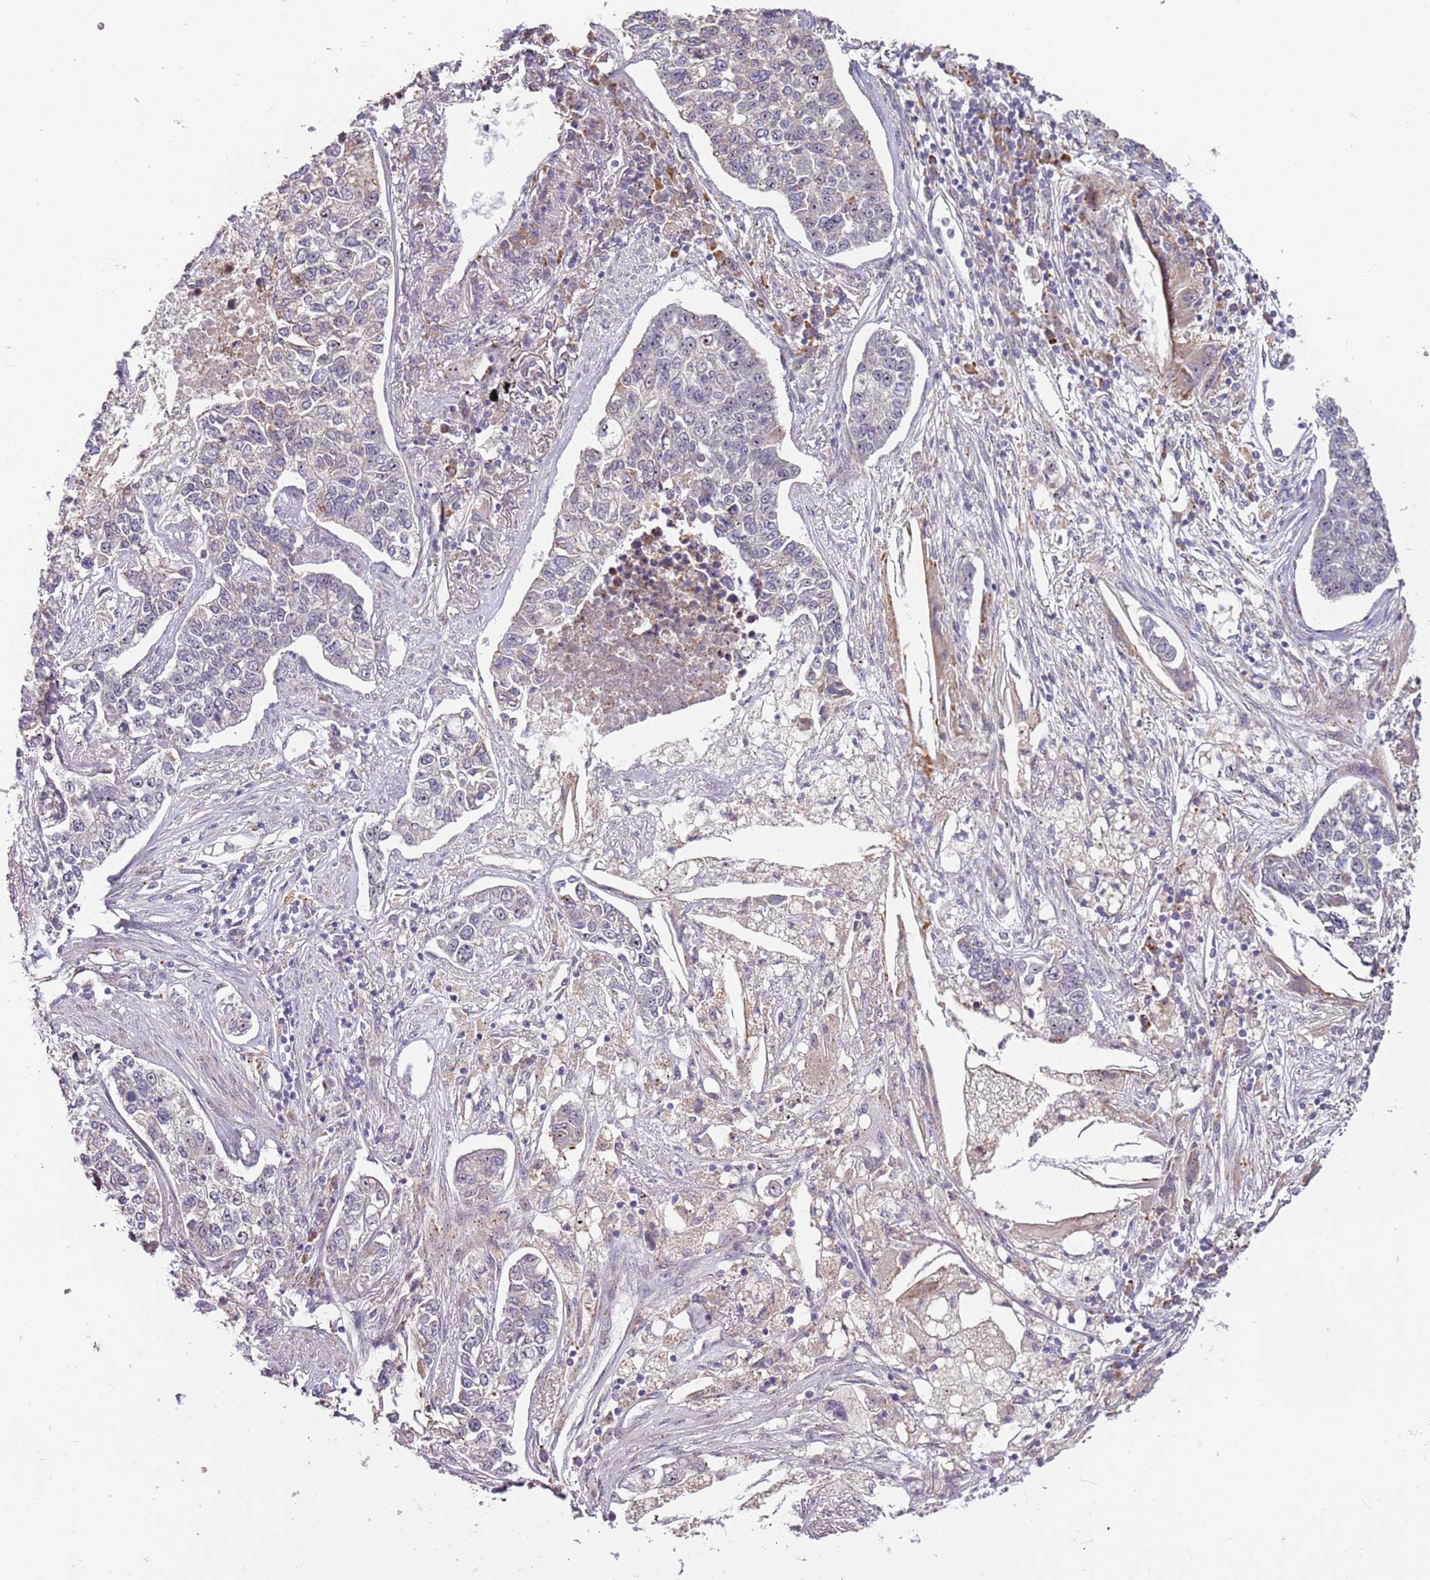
{"staining": {"intensity": "moderate", "quantity": "<25%", "location": "cytoplasmic/membranous,nuclear"}, "tissue": "lung cancer", "cell_type": "Tumor cells", "image_type": "cancer", "snomed": [{"axis": "morphology", "description": "Adenocarcinoma, NOS"}, {"axis": "topography", "description": "Lung"}], "caption": "Protein staining reveals moderate cytoplasmic/membranous and nuclear expression in about <25% of tumor cells in lung adenocarcinoma.", "gene": "UCMA", "patient": {"sex": "male", "age": 49}}